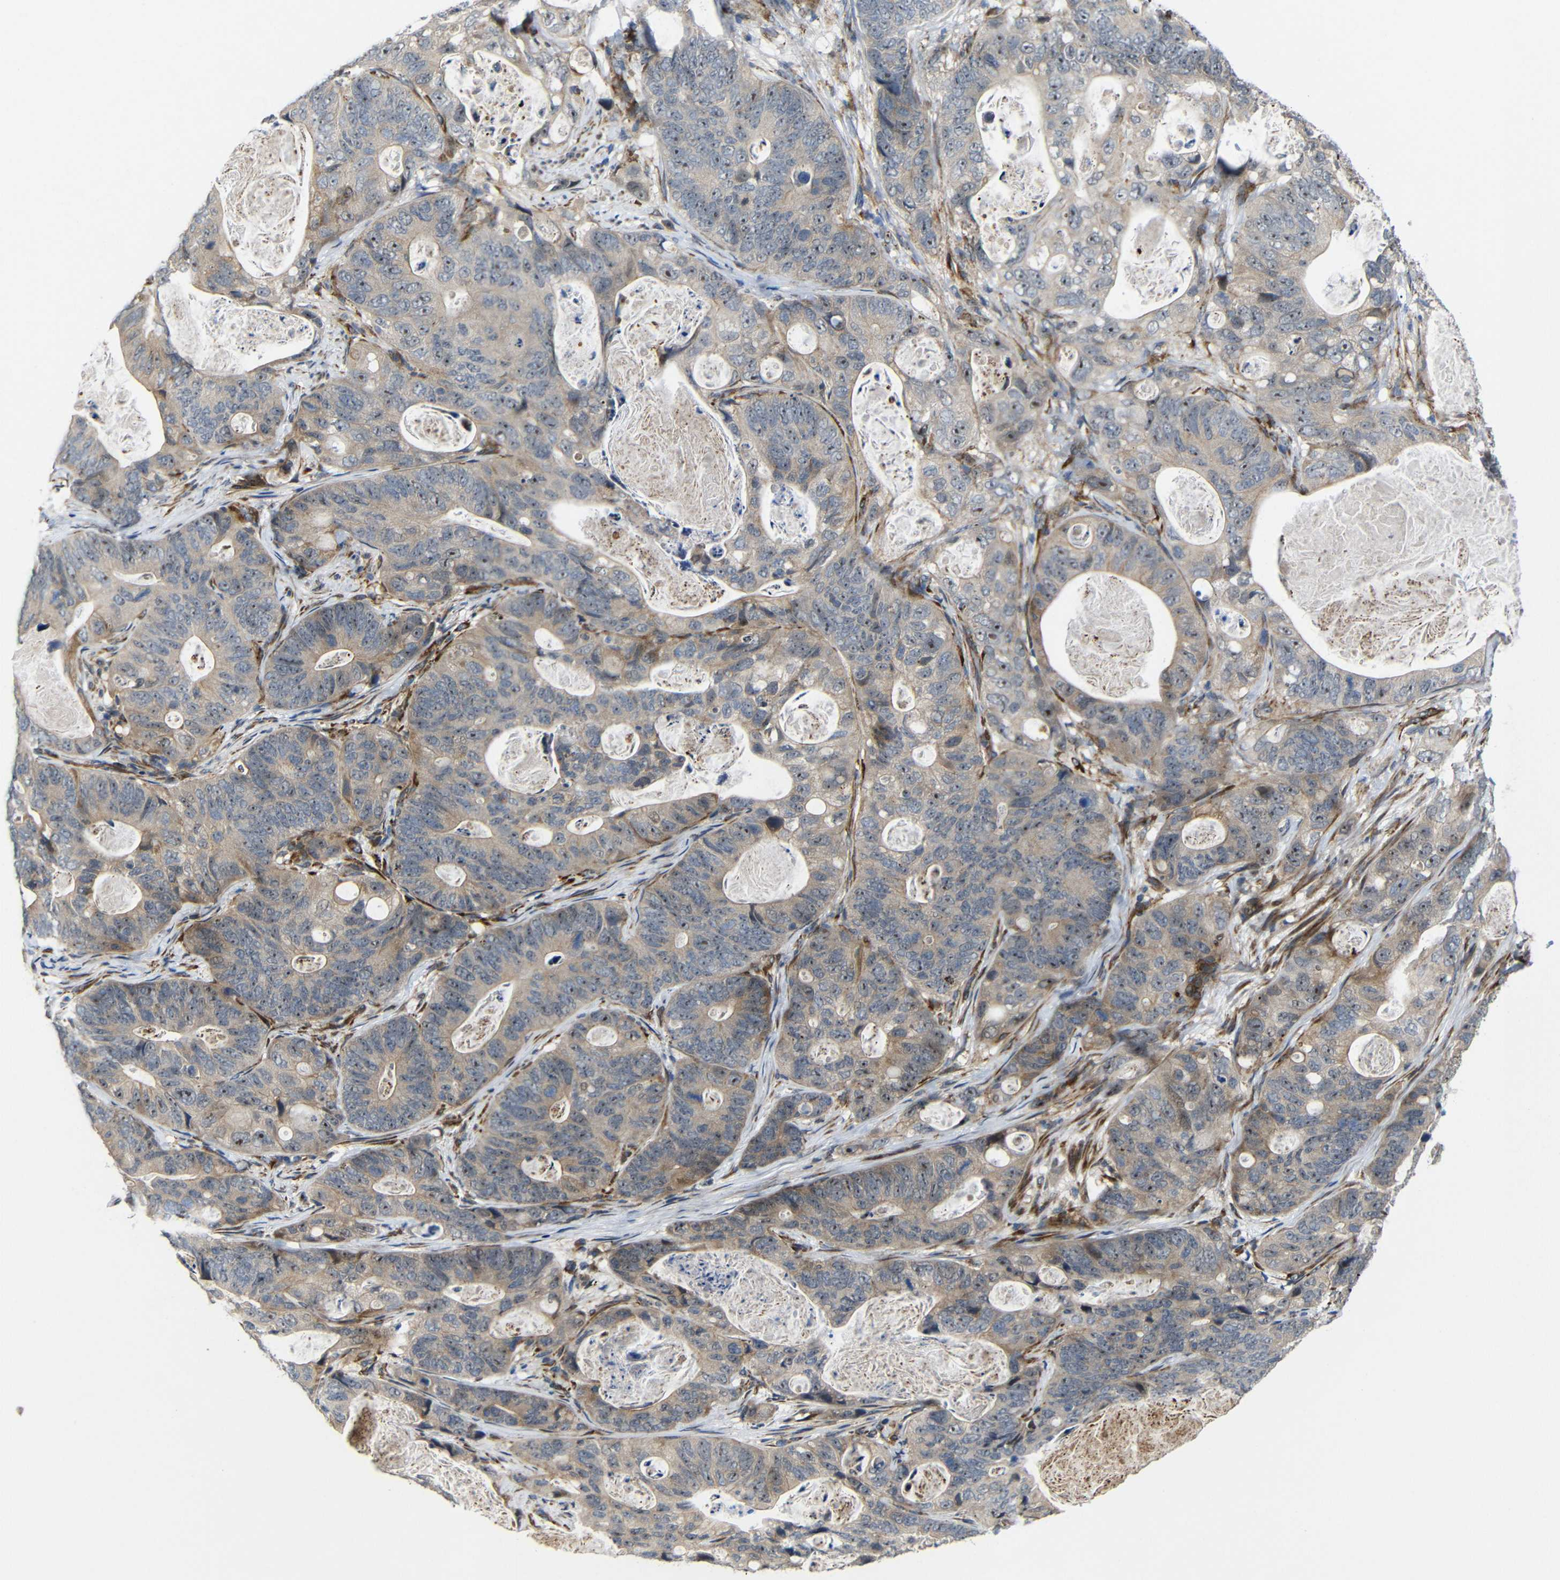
{"staining": {"intensity": "weak", "quantity": ">75%", "location": "cytoplasmic/membranous"}, "tissue": "stomach cancer", "cell_type": "Tumor cells", "image_type": "cancer", "snomed": [{"axis": "morphology", "description": "Adenocarcinoma, NOS"}, {"axis": "topography", "description": "Stomach"}], "caption": "Immunohistochemistry (IHC) (DAB) staining of stomach cancer (adenocarcinoma) displays weak cytoplasmic/membranous protein expression in approximately >75% of tumor cells.", "gene": "P3H2", "patient": {"sex": "female", "age": 89}}